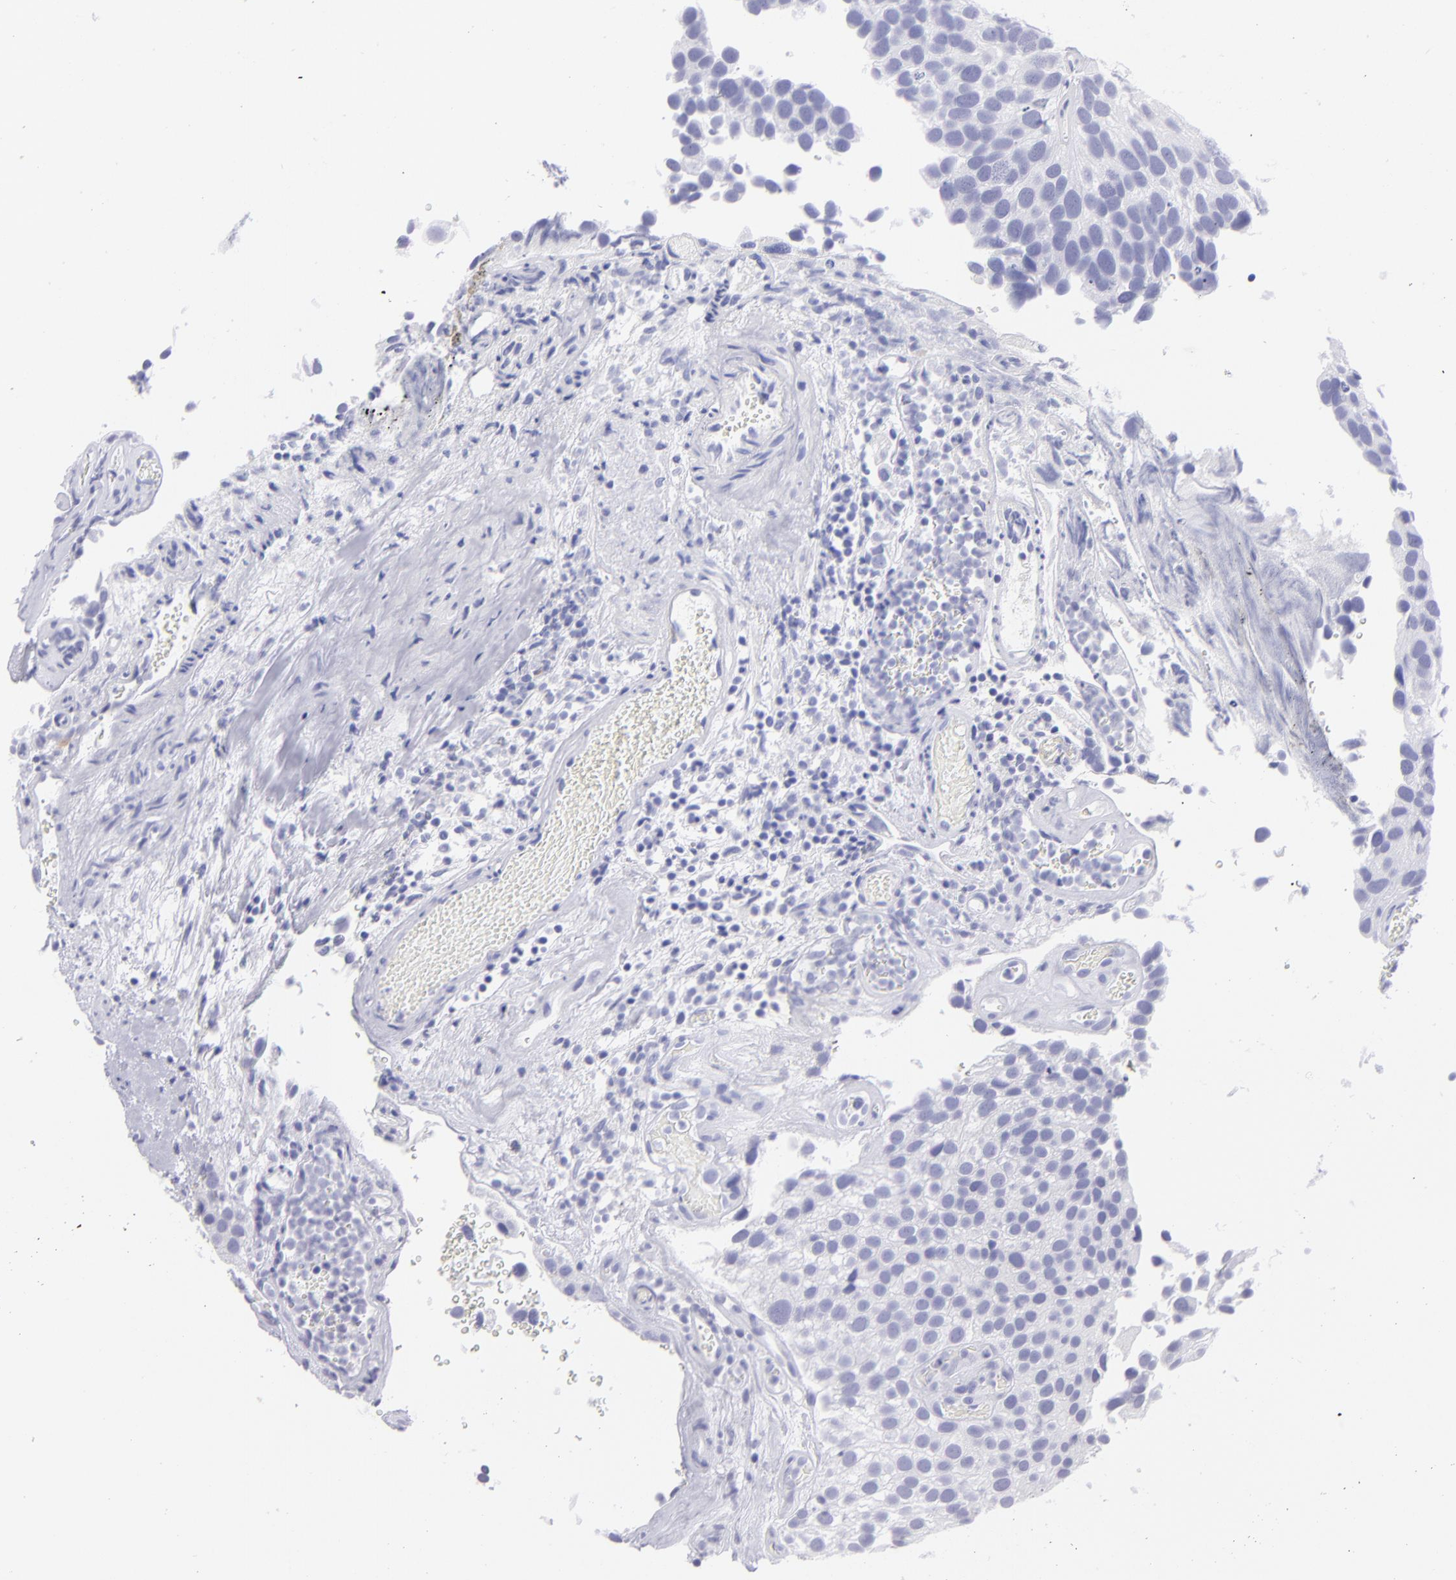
{"staining": {"intensity": "negative", "quantity": "none", "location": "none"}, "tissue": "urothelial cancer", "cell_type": "Tumor cells", "image_type": "cancer", "snomed": [{"axis": "morphology", "description": "Urothelial carcinoma, High grade"}, {"axis": "topography", "description": "Urinary bladder"}], "caption": "Immunohistochemistry photomicrograph of neoplastic tissue: human urothelial cancer stained with DAB (3,3'-diaminobenzidine) shows no significant protein positivity in tumor cells.", "gene": "SLC1A2", "patient": {"sex": "male", "age": 72}}